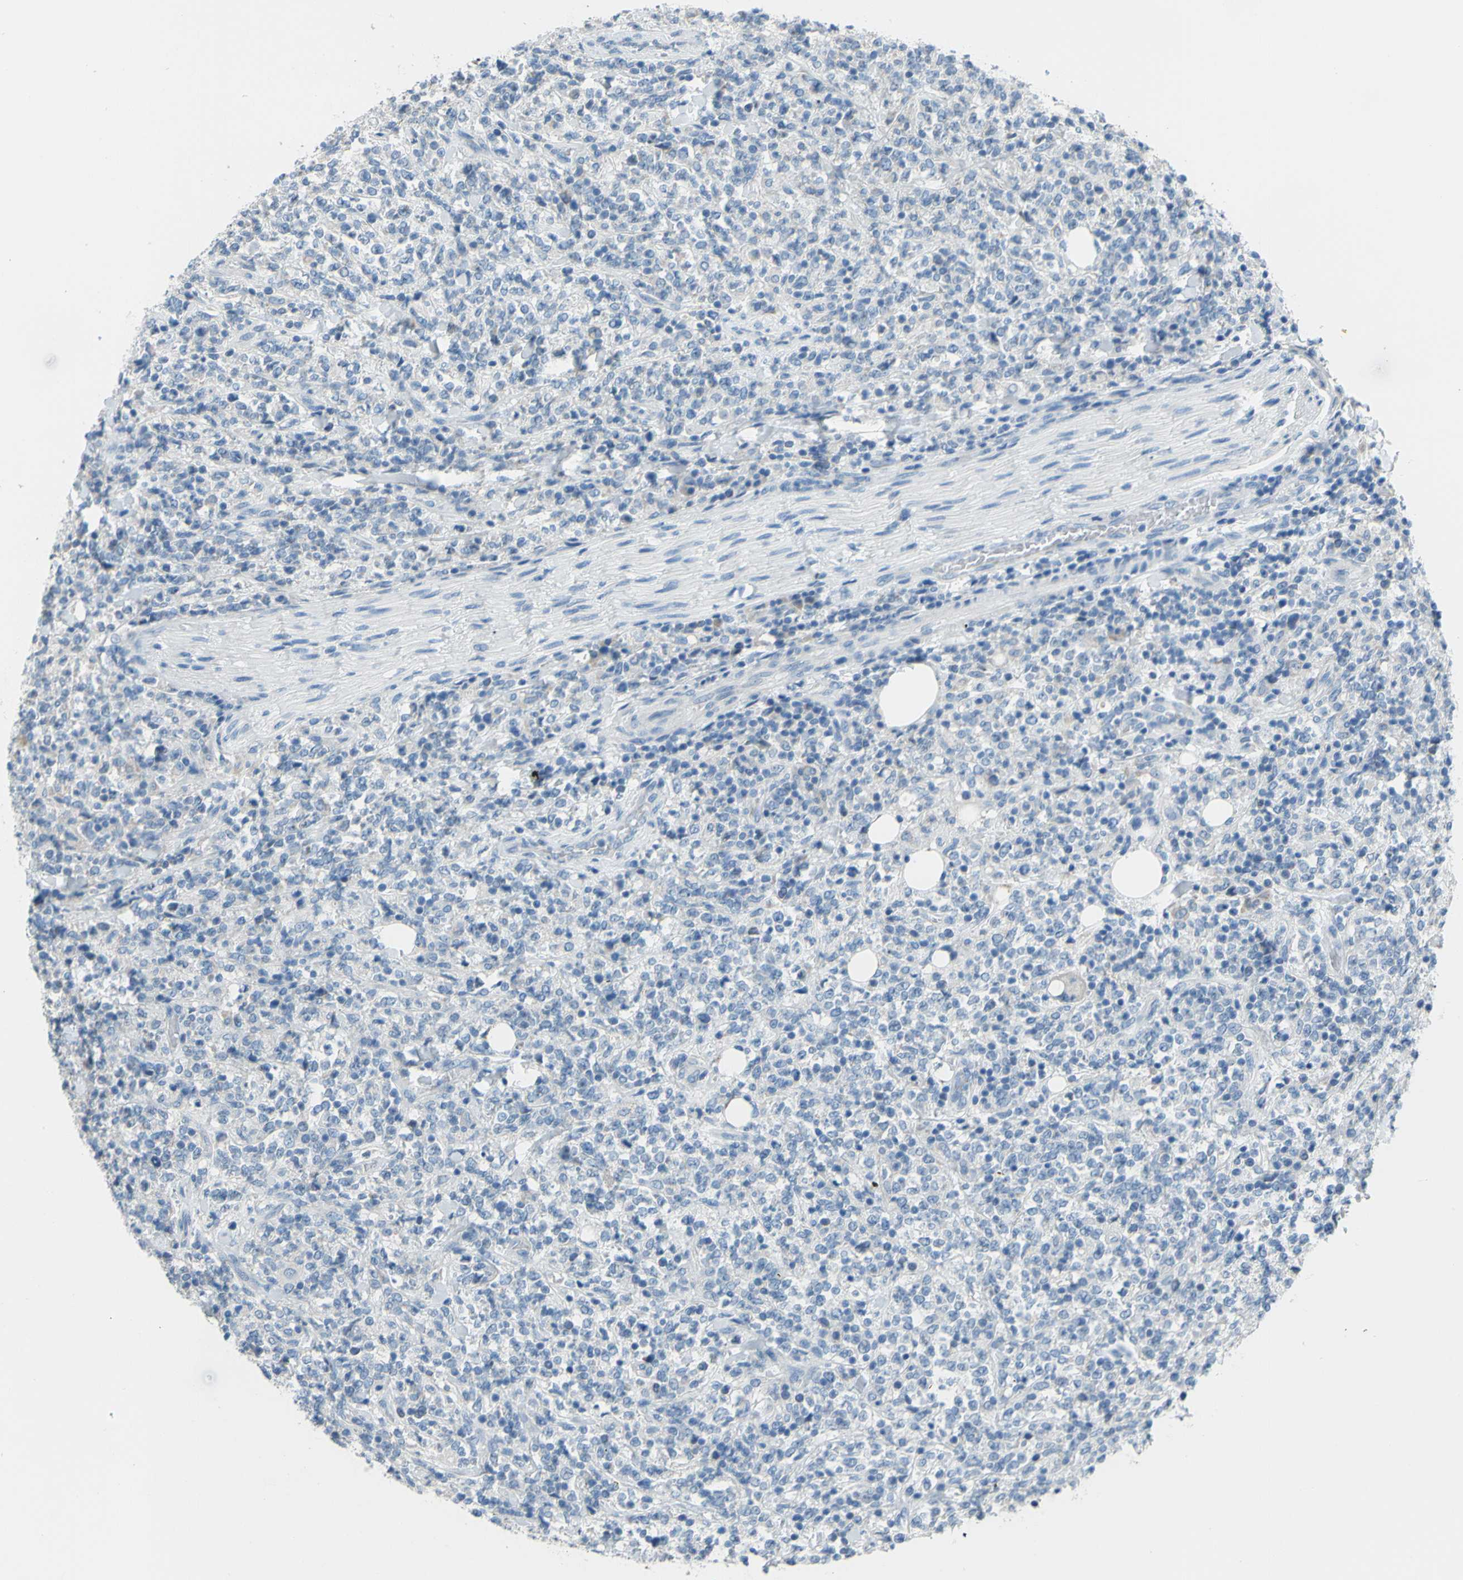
{"staining": {"intensity": "negative", "quantity": "none", "location": "none"}, "tissue": "lymphoma", "cell_type": "Tumor cells", "image_type": "cancer", "snomed": [{"axis": "morphology", "description": "Malignant lymphoma, non-Hodgkin's type, High grade"}, {"axis": "topography", "description": "Soft tissue"}], "caption": "The photomicrograph demonstrates no significant staining in tumor cells of lymphoma.", "gene": "SLC1A2", "patient": {"sex": "male", "age": 18}}